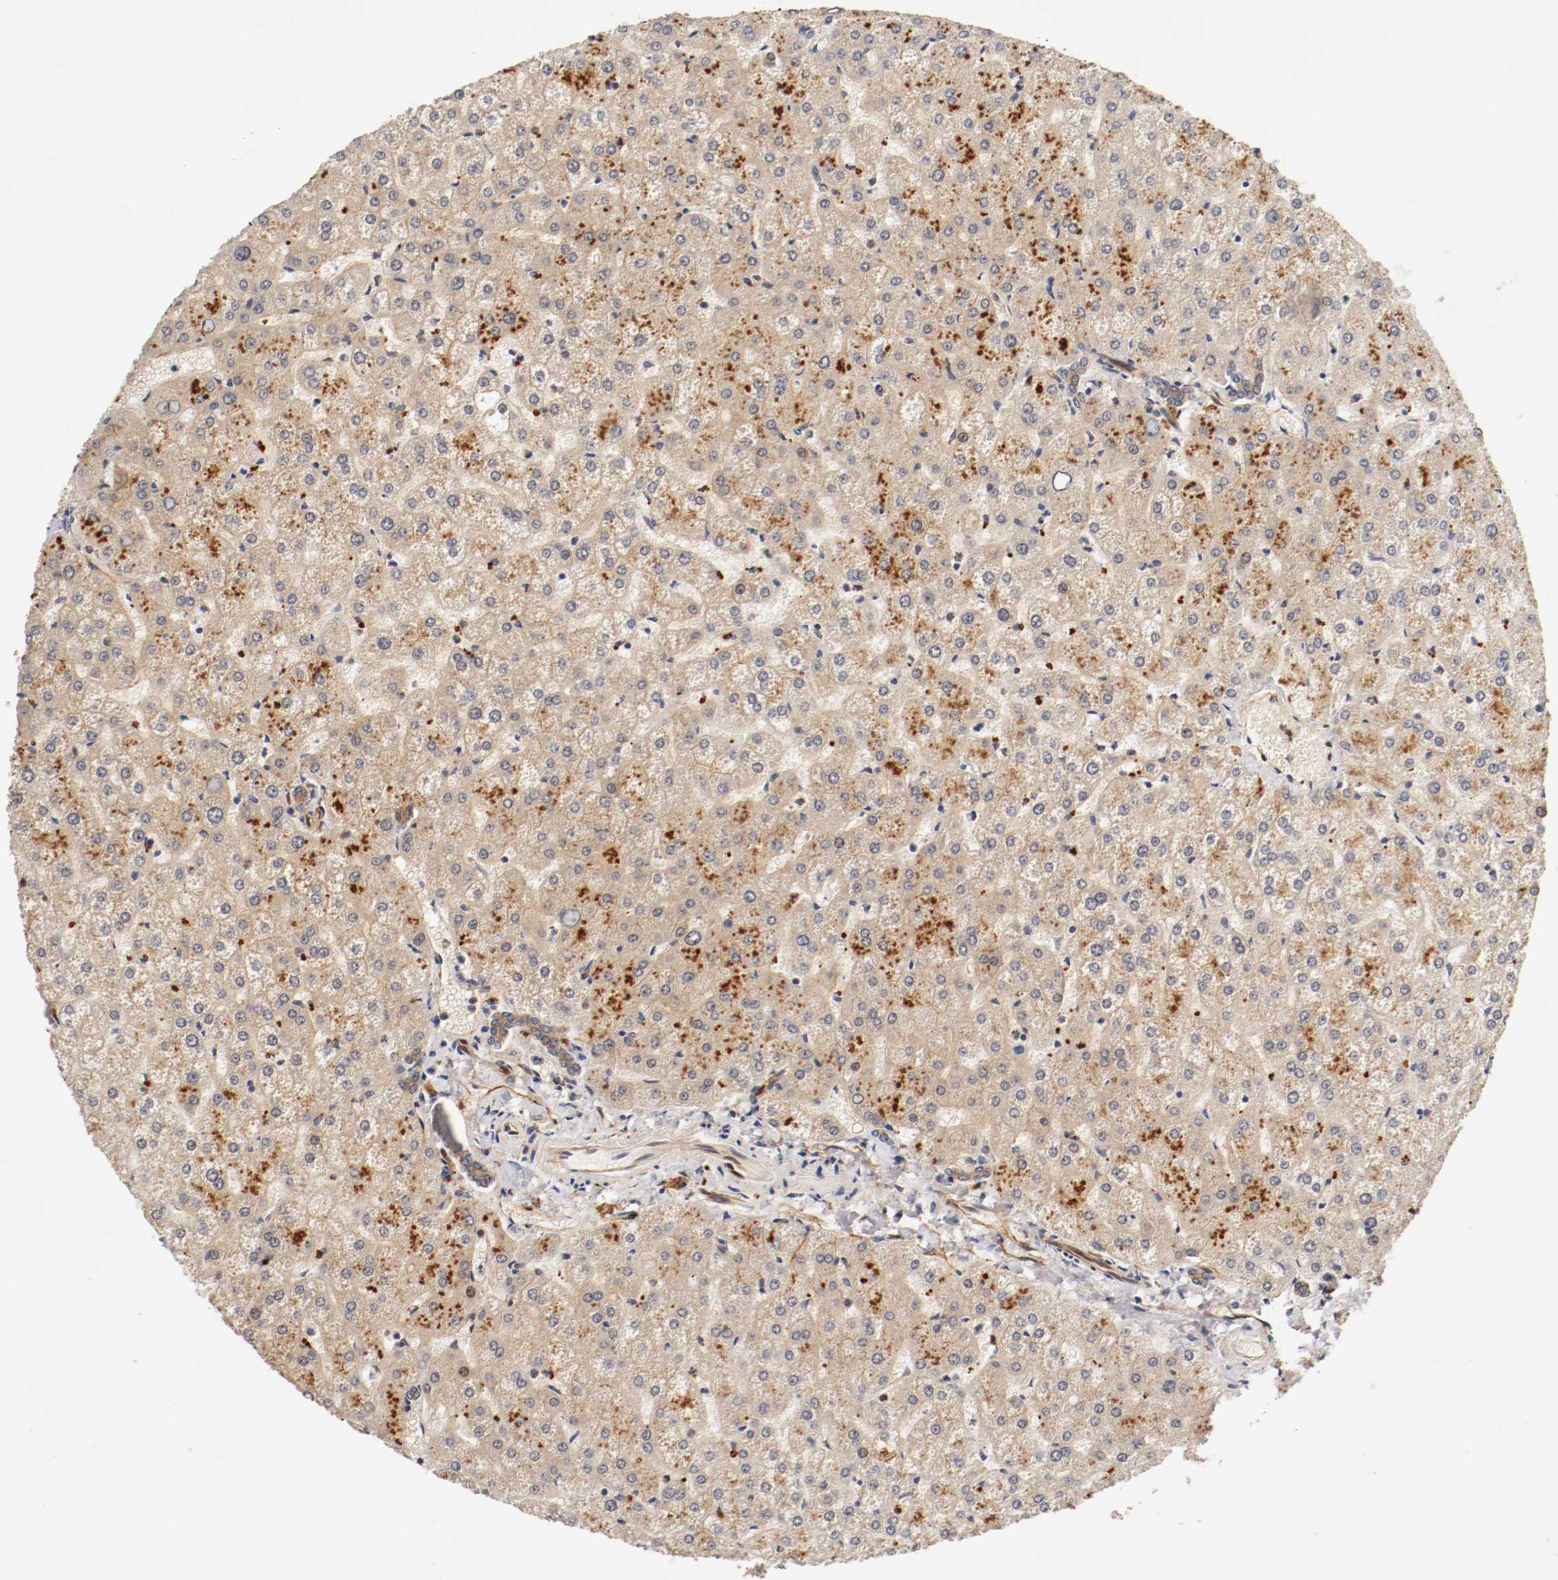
{"staining": {"intensity": "weak", "quantity": ">75%", "location": "cytoplasmic/membranous"}, "tissue": "liver", "cell_type": "Cholangiocytes", "image_type": "normal", "snomed": [{"axis": "morphology", "description": "Normal tissue, NOS"}, {"axis": "topography", "description": "Liver"}], "caption": "A histopathology image of liver stained for a protein reveals weak cytoplasmic/membranous brown staining in cholangiocytes.", "gene": "TYK2", "patient": {"sex": "female", "age": 32}}